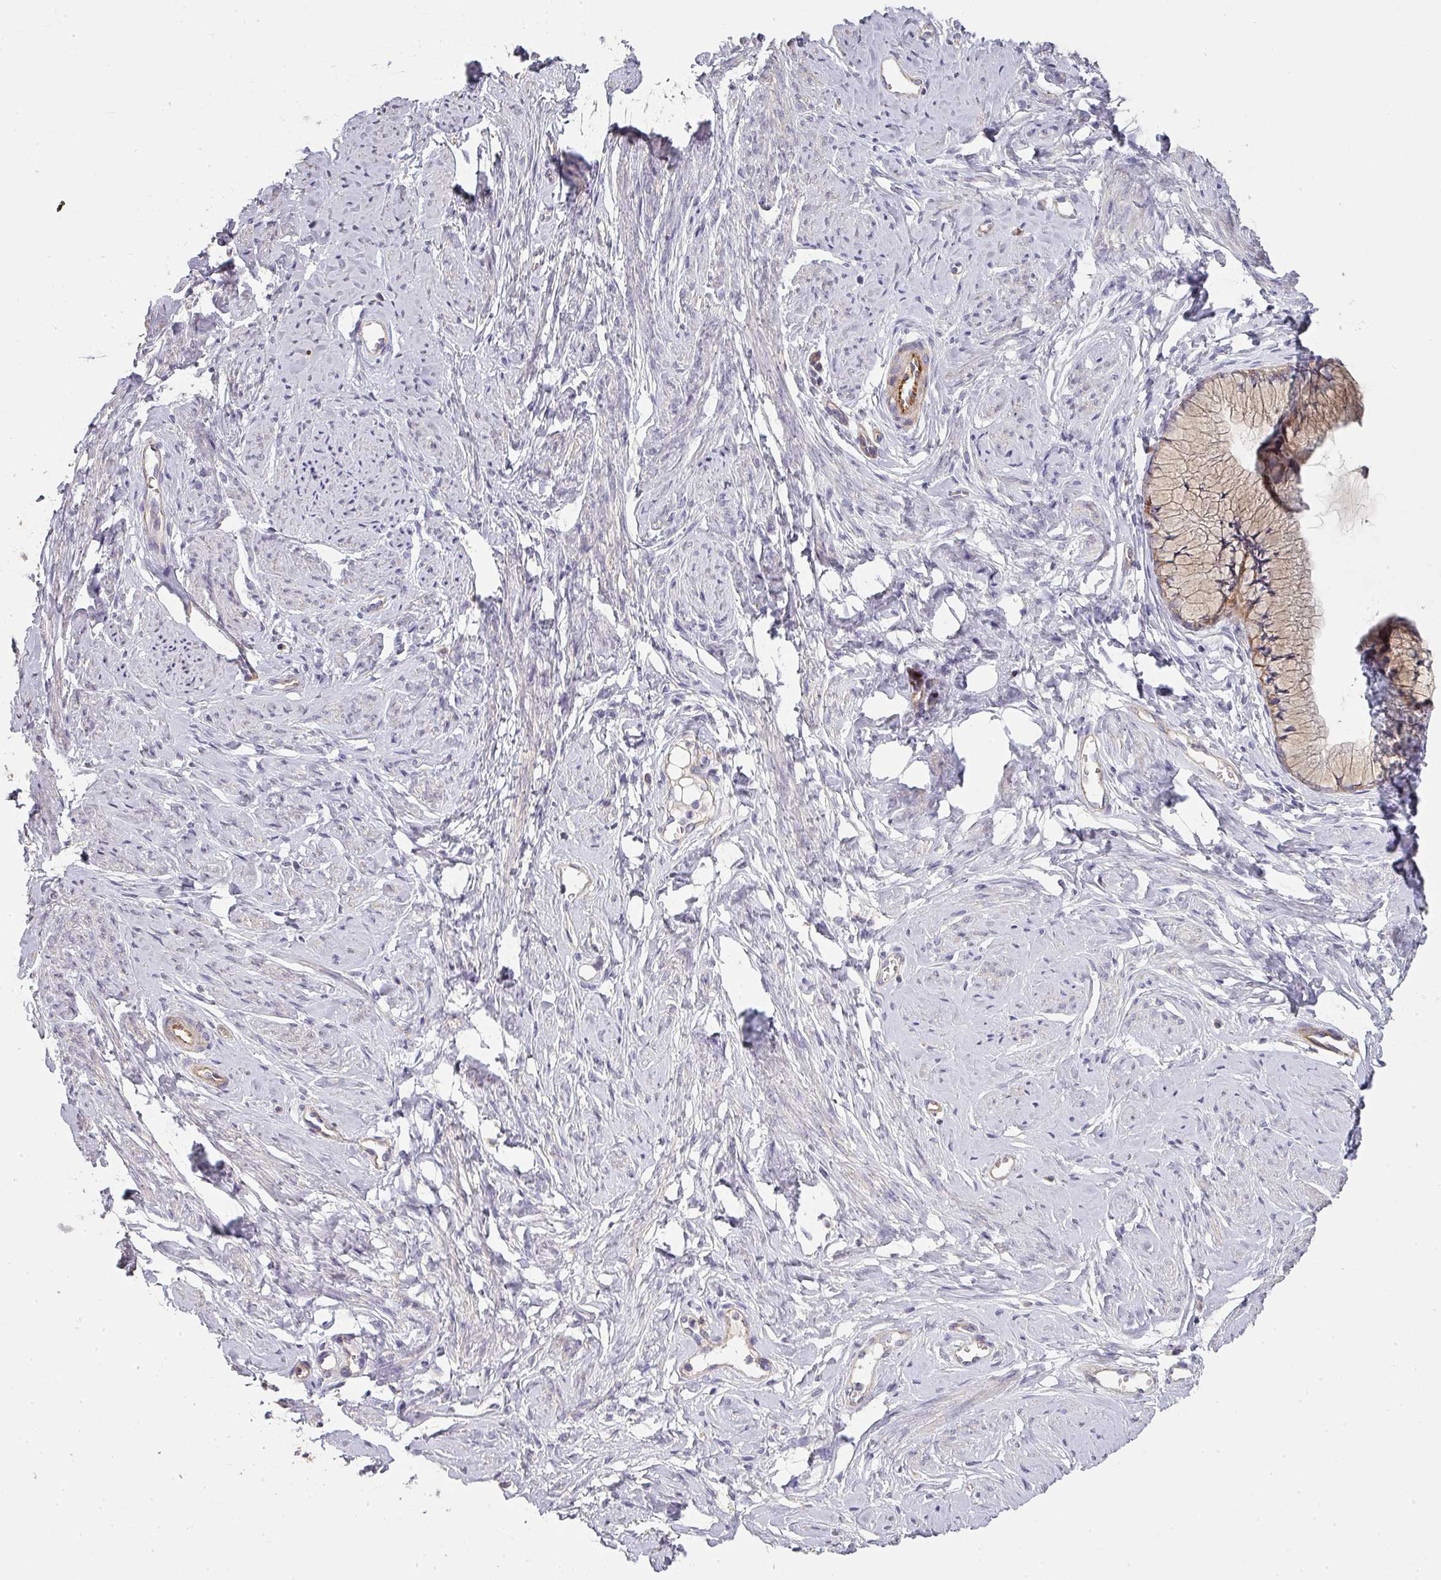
{"staining": {"intensity": "weak", "quantity": "25%-75%", "location": "cytoplasmic/membranous"}, "tissue": "cervix", "cell_type": "Glandular cells", "image_type": "normal", "snomed": [{"axis": "morphology", "description": "Normal tissue, NOS"}, {"axis": "topography", "description": "Cervix"}], "caption": "The photomicrograph reveals staining of benign cervix, revealing weak cytoplasmic/membranous protein staining (brown color) within glandular cells.", "gene": "PCDH1", "patient": {"sex": "female", "age": 42}}